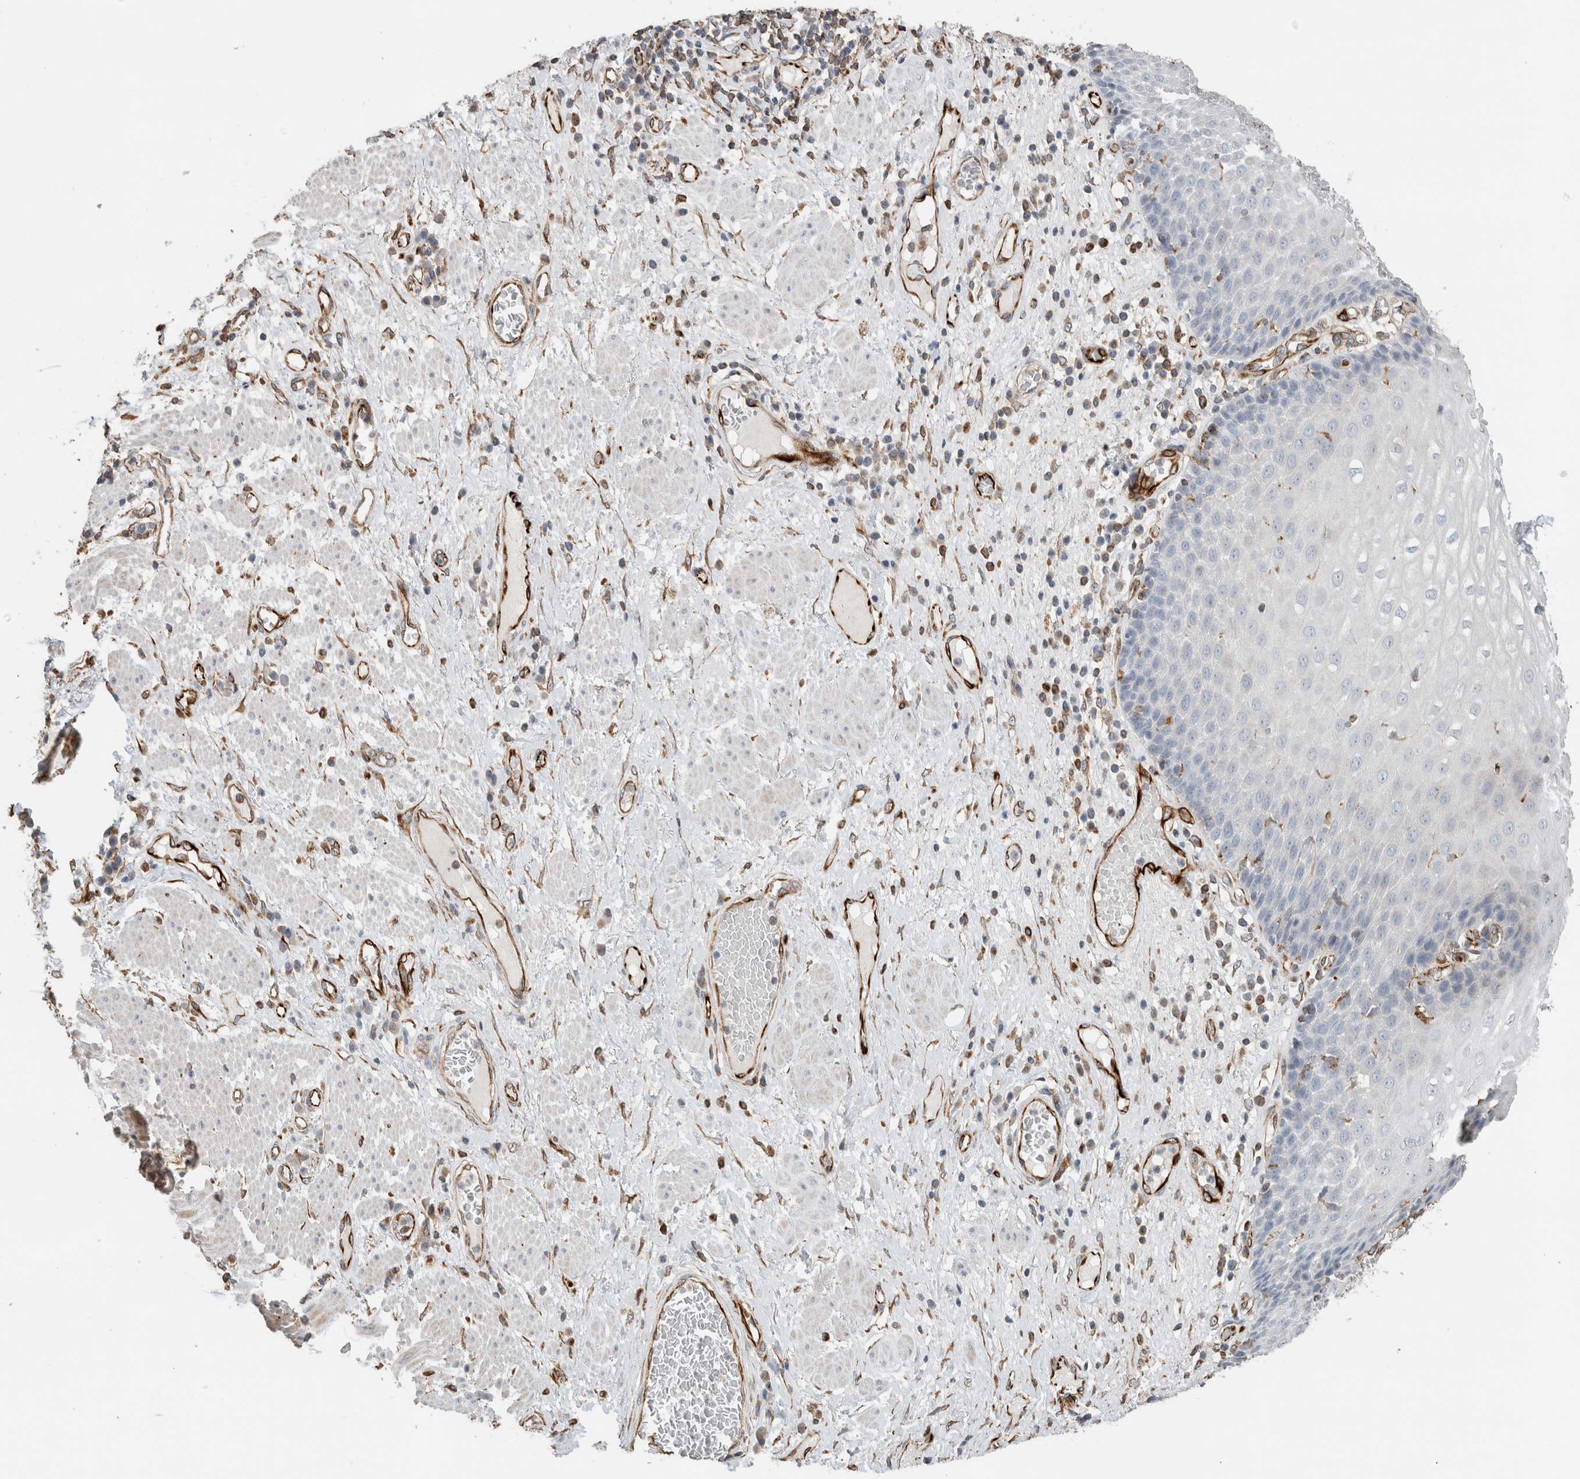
{"staining": {"intensity": "negative", "quantity": "none", "location": "none"}, "tissue": "esophagus", "cell_type": "Squamous epithelial cells", "image_type": "normal", "snomed": [{"axis": "morphology", "description": "Normal tissue, NOS"}, {"axis": "morphology", "description": "Adenocarcinoma, NOS"}, {"axis": "topography", "description": "Esophagus"}], "caption": "Protein analysis of benign esophagus reveals no significant positivity in squamous epithelial cells. Brightfield microscopy of immunohistochemistry (IHC) stained with DAB (3,3'-diaminobenzidine) (brown) and hematoxylin (blue), captured at high magnification.", "gene": "LY86", "patient": {"sex": "male", "age": 62}}